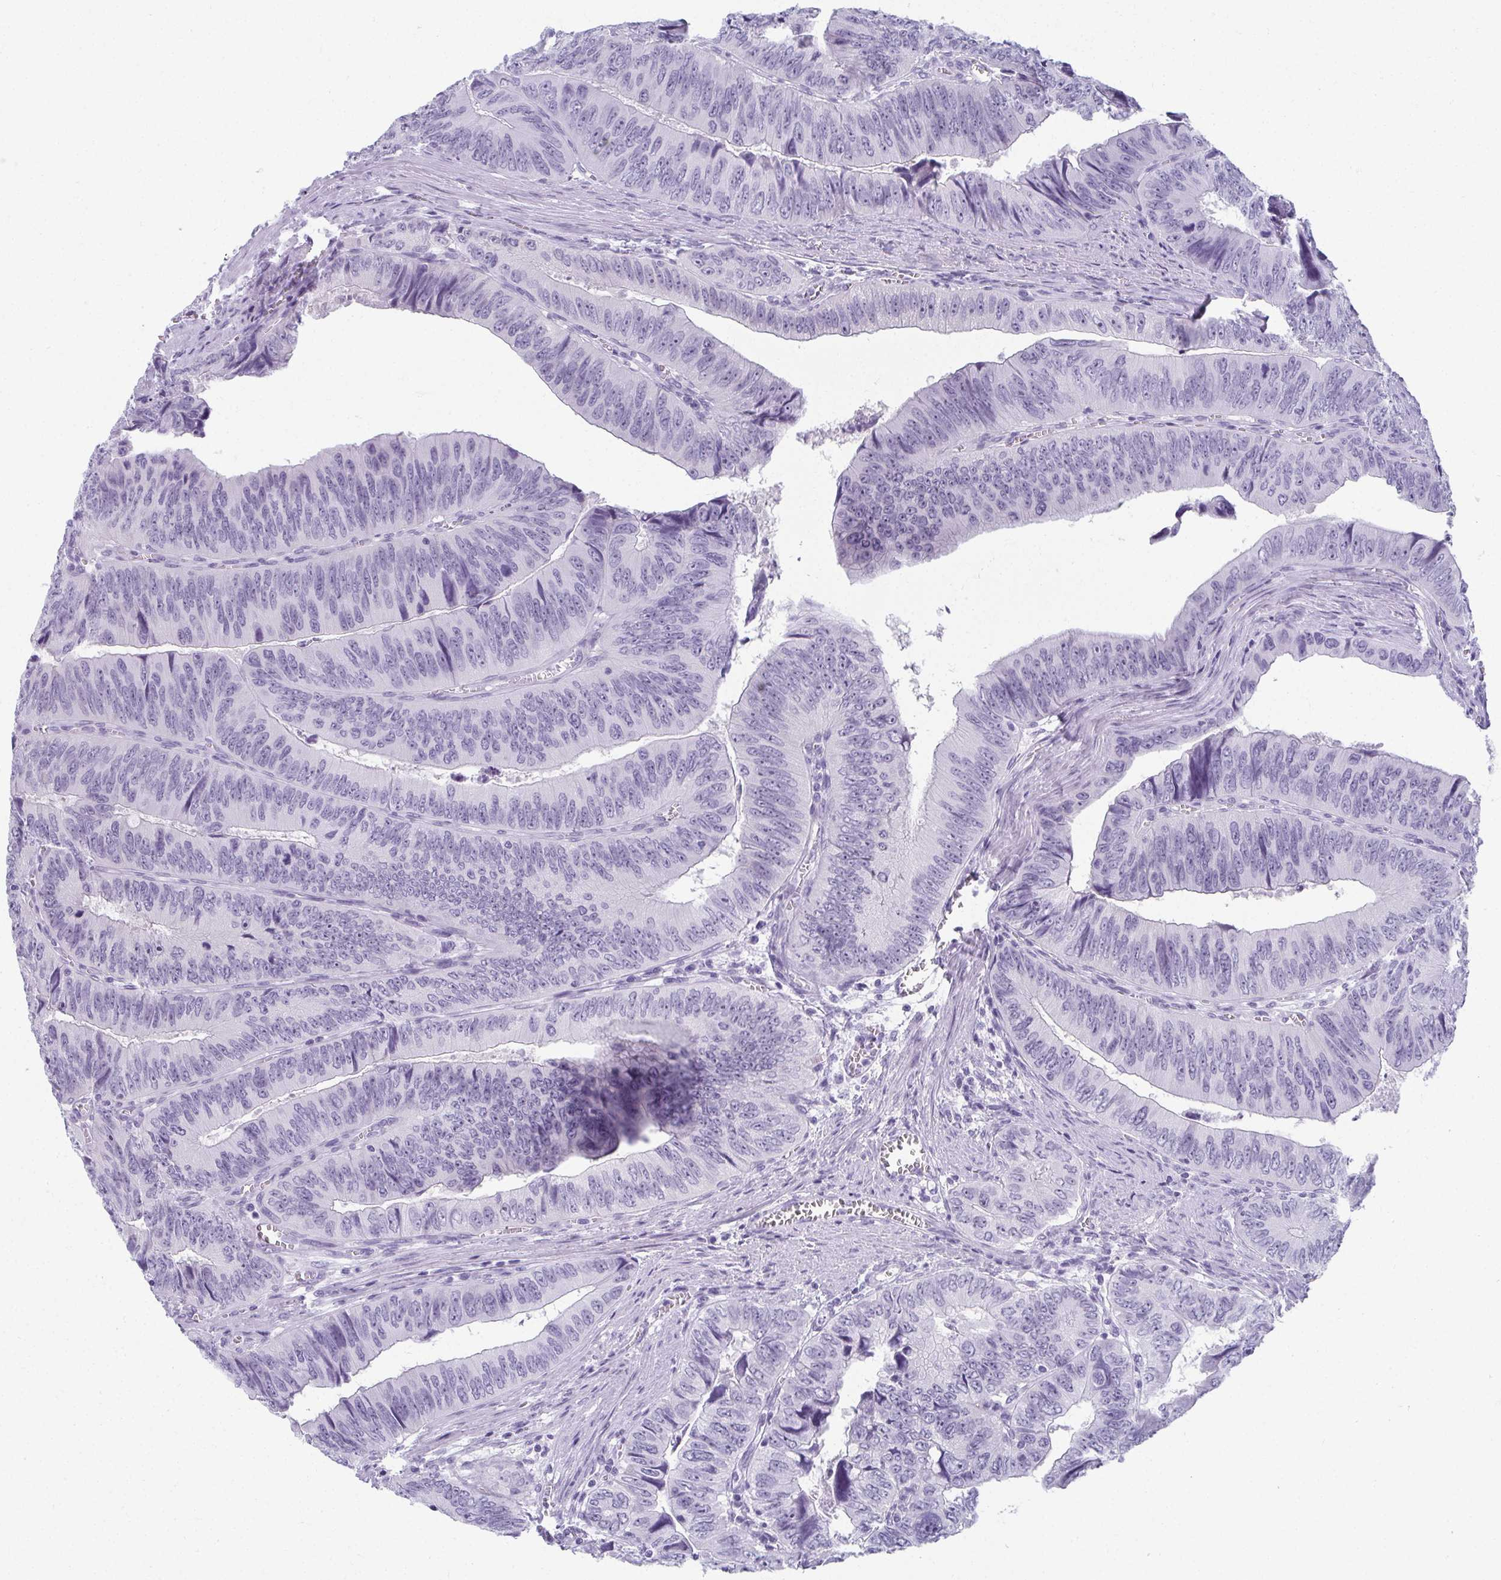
{"staining": {"intensity": "negative", "quantity": "none", "location": "none"}, "tissue": "colorectal cancer", "cell_type": "Tumor cells", "image_type": "cancer", "snomed": [{"axis": "morphology", "description": "Adenocarcinoma, NOS"}, {"axis": "topography", "description": "Colon"}], "caption": "Immunohistochemical staining of human colorectal cancer exhibits no significant expression in tumor cells.", "gene": "MOBP", "patient": {"sex": "female", "age": 84}}